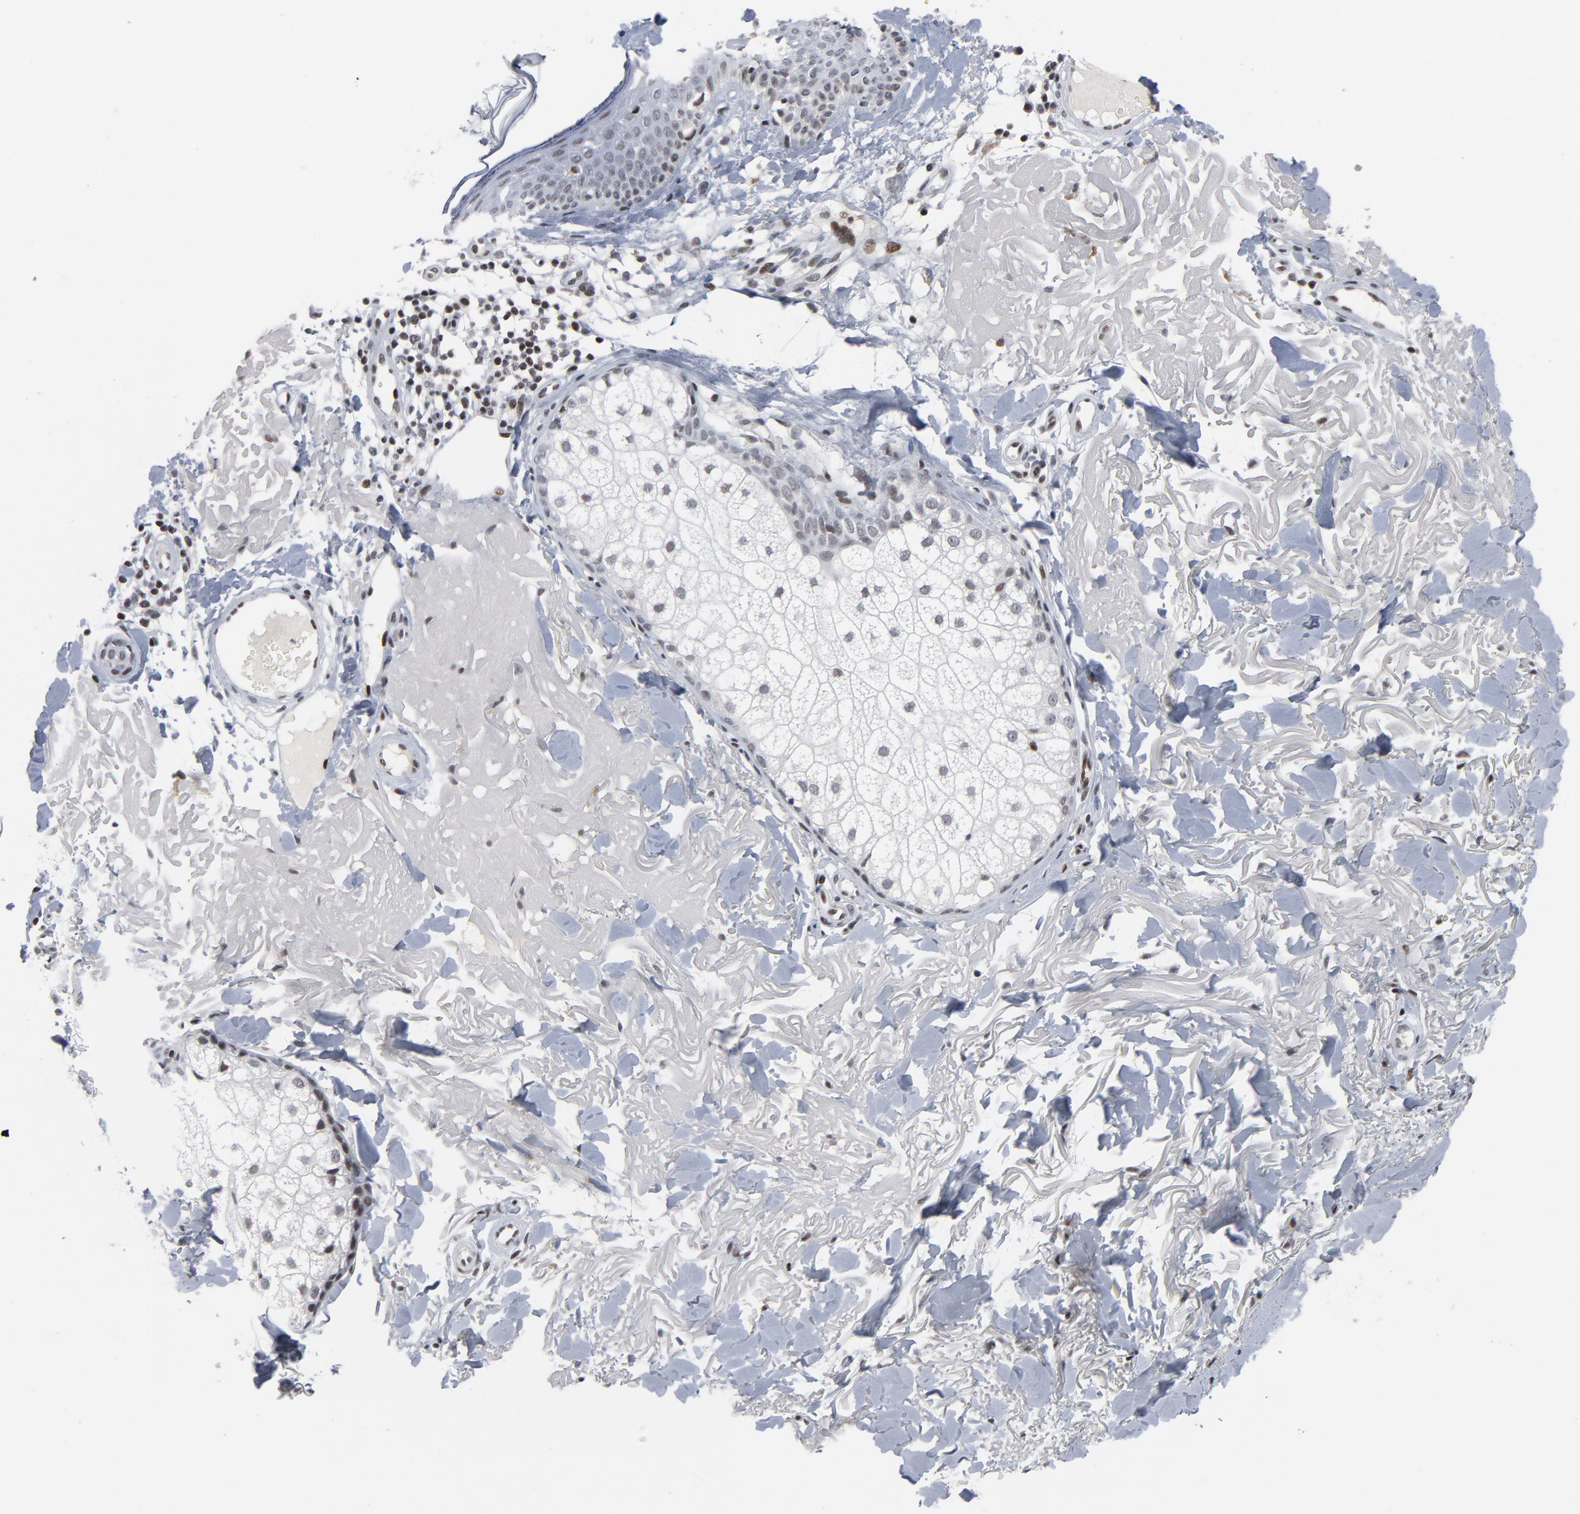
{"staining": {"intensity": "weak", "quantity": ">75%", "location": "nuclear"}, "tissue": "skin cancer", "cell_type": "Tumor cells", "image_type": "cancer", "snomed": [{"axis": "morphology", "description": "Basal cell carcinoma"}, {"axis": "topography", "description": "Skin"}], "caption": "IHC image of neoplastic tissue: skin basal cell carcinoma stained using immunohistochemistry (IHC) reveals low levels of weak protein expression localized specifically in the nuclear of tumor cells, appearing as a nuclear brown color.", "gene": "GABPA", "patient": {"sex": "male", "age": 74}}